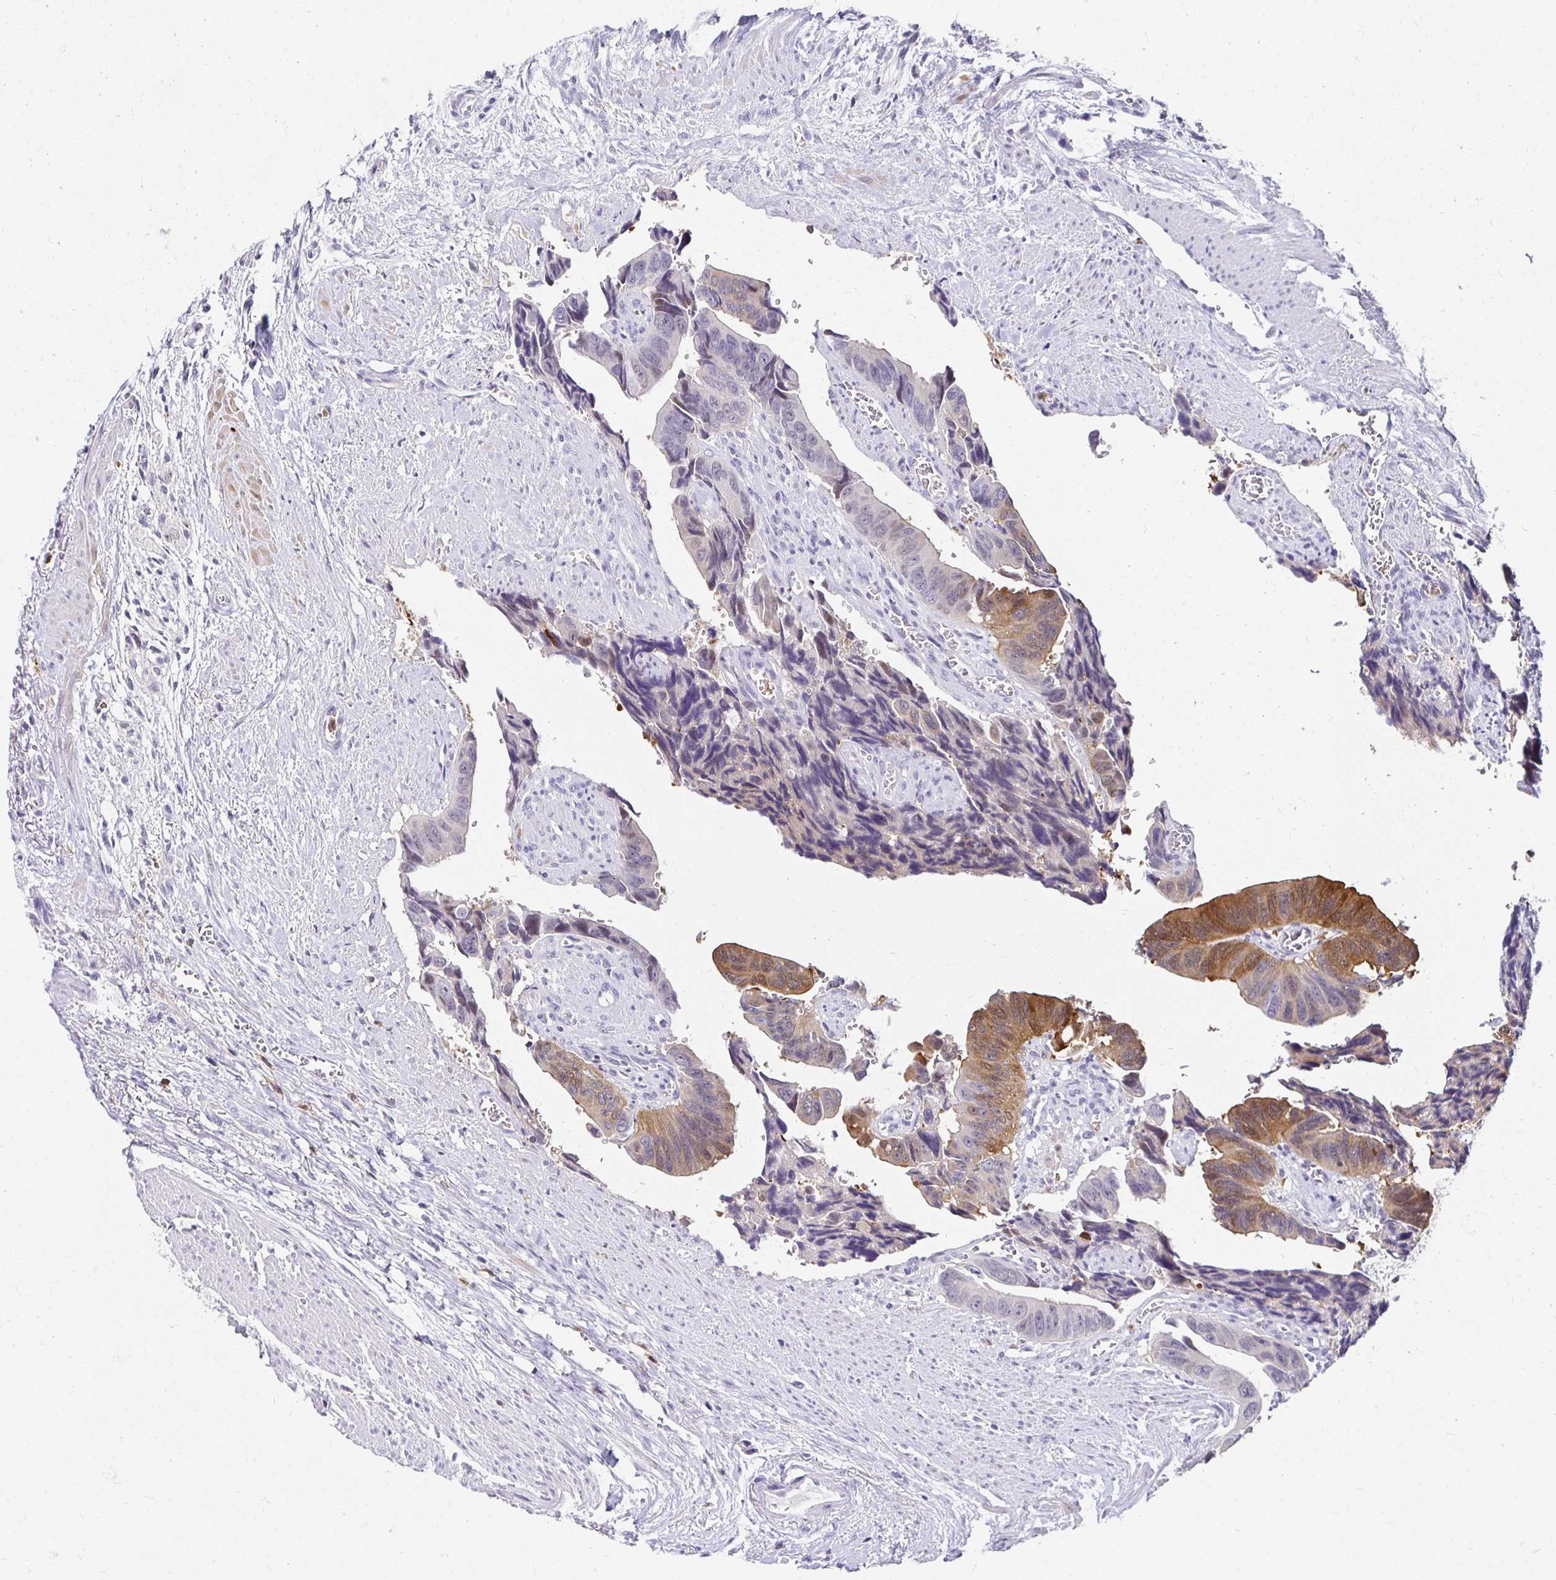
{"staining": {"intensity": "moderate", "quantity": "<25%", "location": "cytoplasmic/membranous"}, "tissue": "colorectal cancer", "cell_type": "Tumor cells", "image_type": "cancer", "snomed": [{"axis": "morphology", "description": "Adenocarcinoma, NOS"}, {"axis": "topography", "description": "Rectum"}], "caption": "Colorectal cancer (adenocarcinoma) stained with DAB (3,3'-diaminobenzidine) IHC exhibits low levels of moderate cytoplasmic/membranous positivity in about <25% of tumor cells.", "gene": "PADI2", "patient": {"sex": "male", "age": 76}}